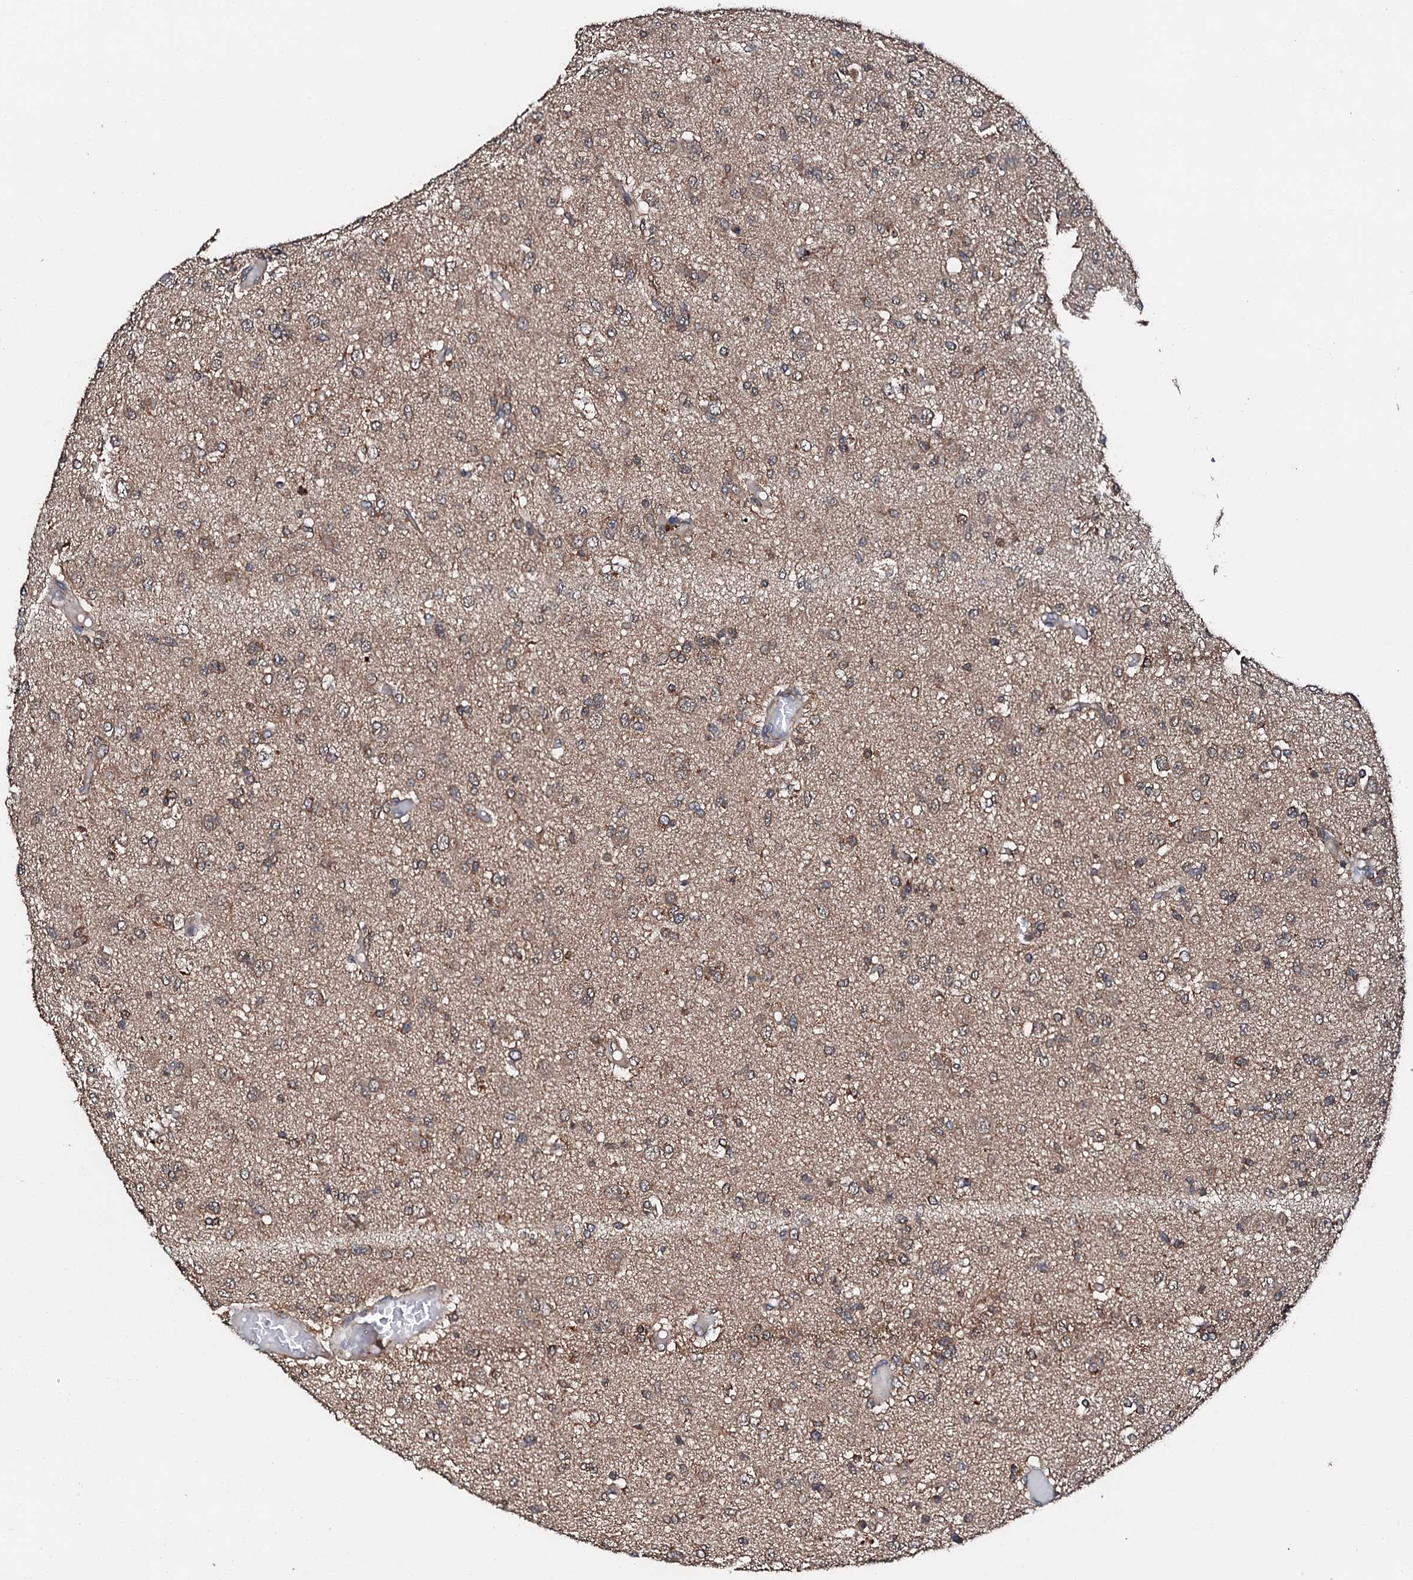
{"staining": {"intensity": "weak", "quantity": "25%-75%", "location": "cytoplasmic/membranous"}, "tissue": "glioma", "cell_type": "Tumor cells", "image_type": "cancer", "snomed": [{"axis": "morphology", "description": "Glioma, malignant, High grade"}, {"axis": "topography", "description": "Brain"}], "caption": "DAB immunohistochemical staining of glioma displays weak cytoplasmic/membranous protein positivity in about 25%-75% of tumor cells. The protein is shown in brown color, while the nuclei are stained blue.", "gene": "FGD4", "patient": {"sex": "female", "age": 59}}